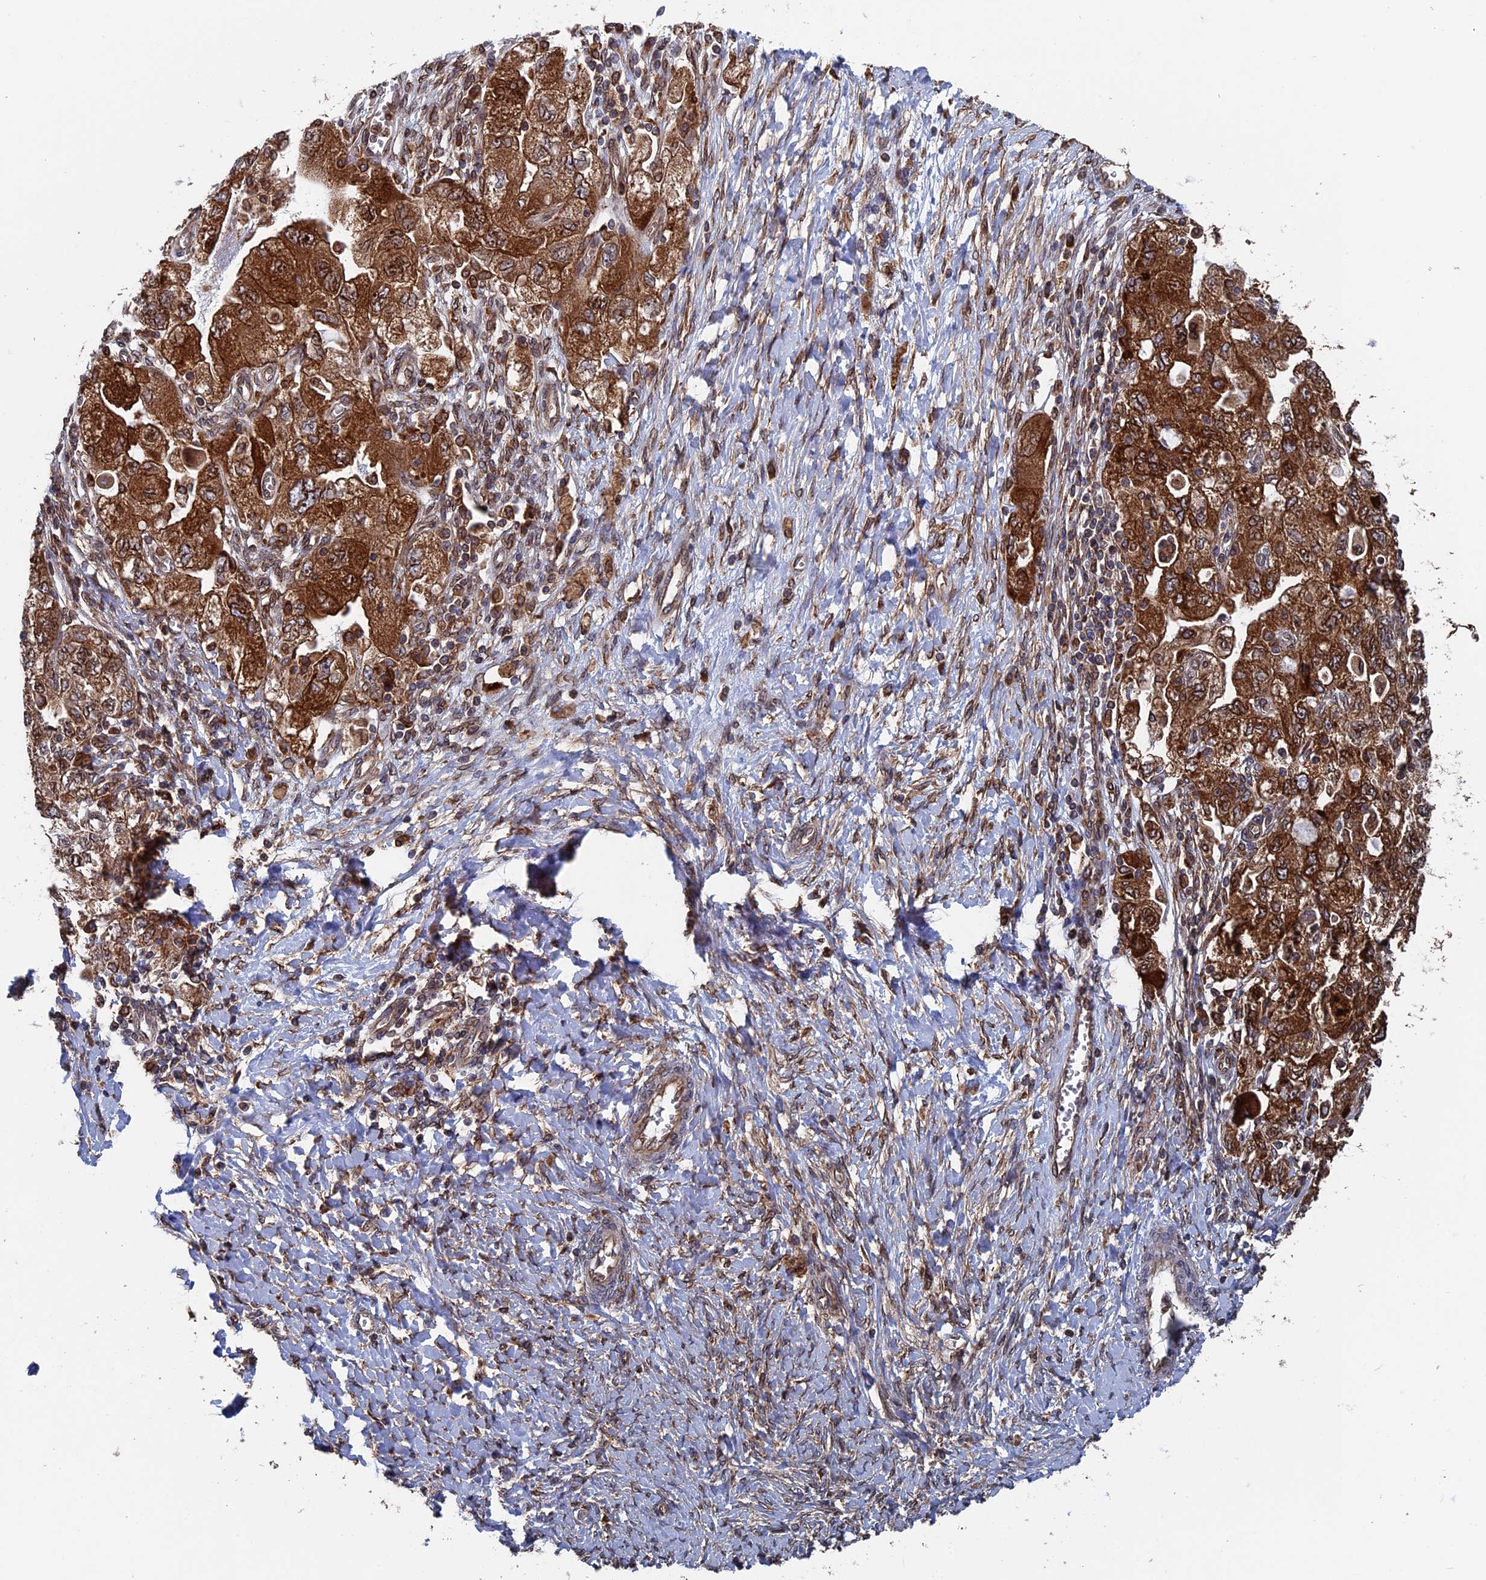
{"staining": {"intensity": "strong", "quantity": ">75%", "location": "cytoplasmic/membranous"}, "tissue": "ovarian cancer", "cell_type": "Tumor cells", "image_type": "cancer", "snomed": [{"axis": "morphology", "description": "Carcinoma, NOS"}, {"axis": "morphology", "description": "Cystadenocarcinoma, serous, NOS"}, {"axis": "topography", "description": "Ovary"}], "caption": "A photomicrograph of human ovarian cancer stained for a protein reveals strong cytoplasmic/membranous brown staining in tumor cells.", "gene": "RPUSD1", "patient": {"sex": "female", "age": 69}}